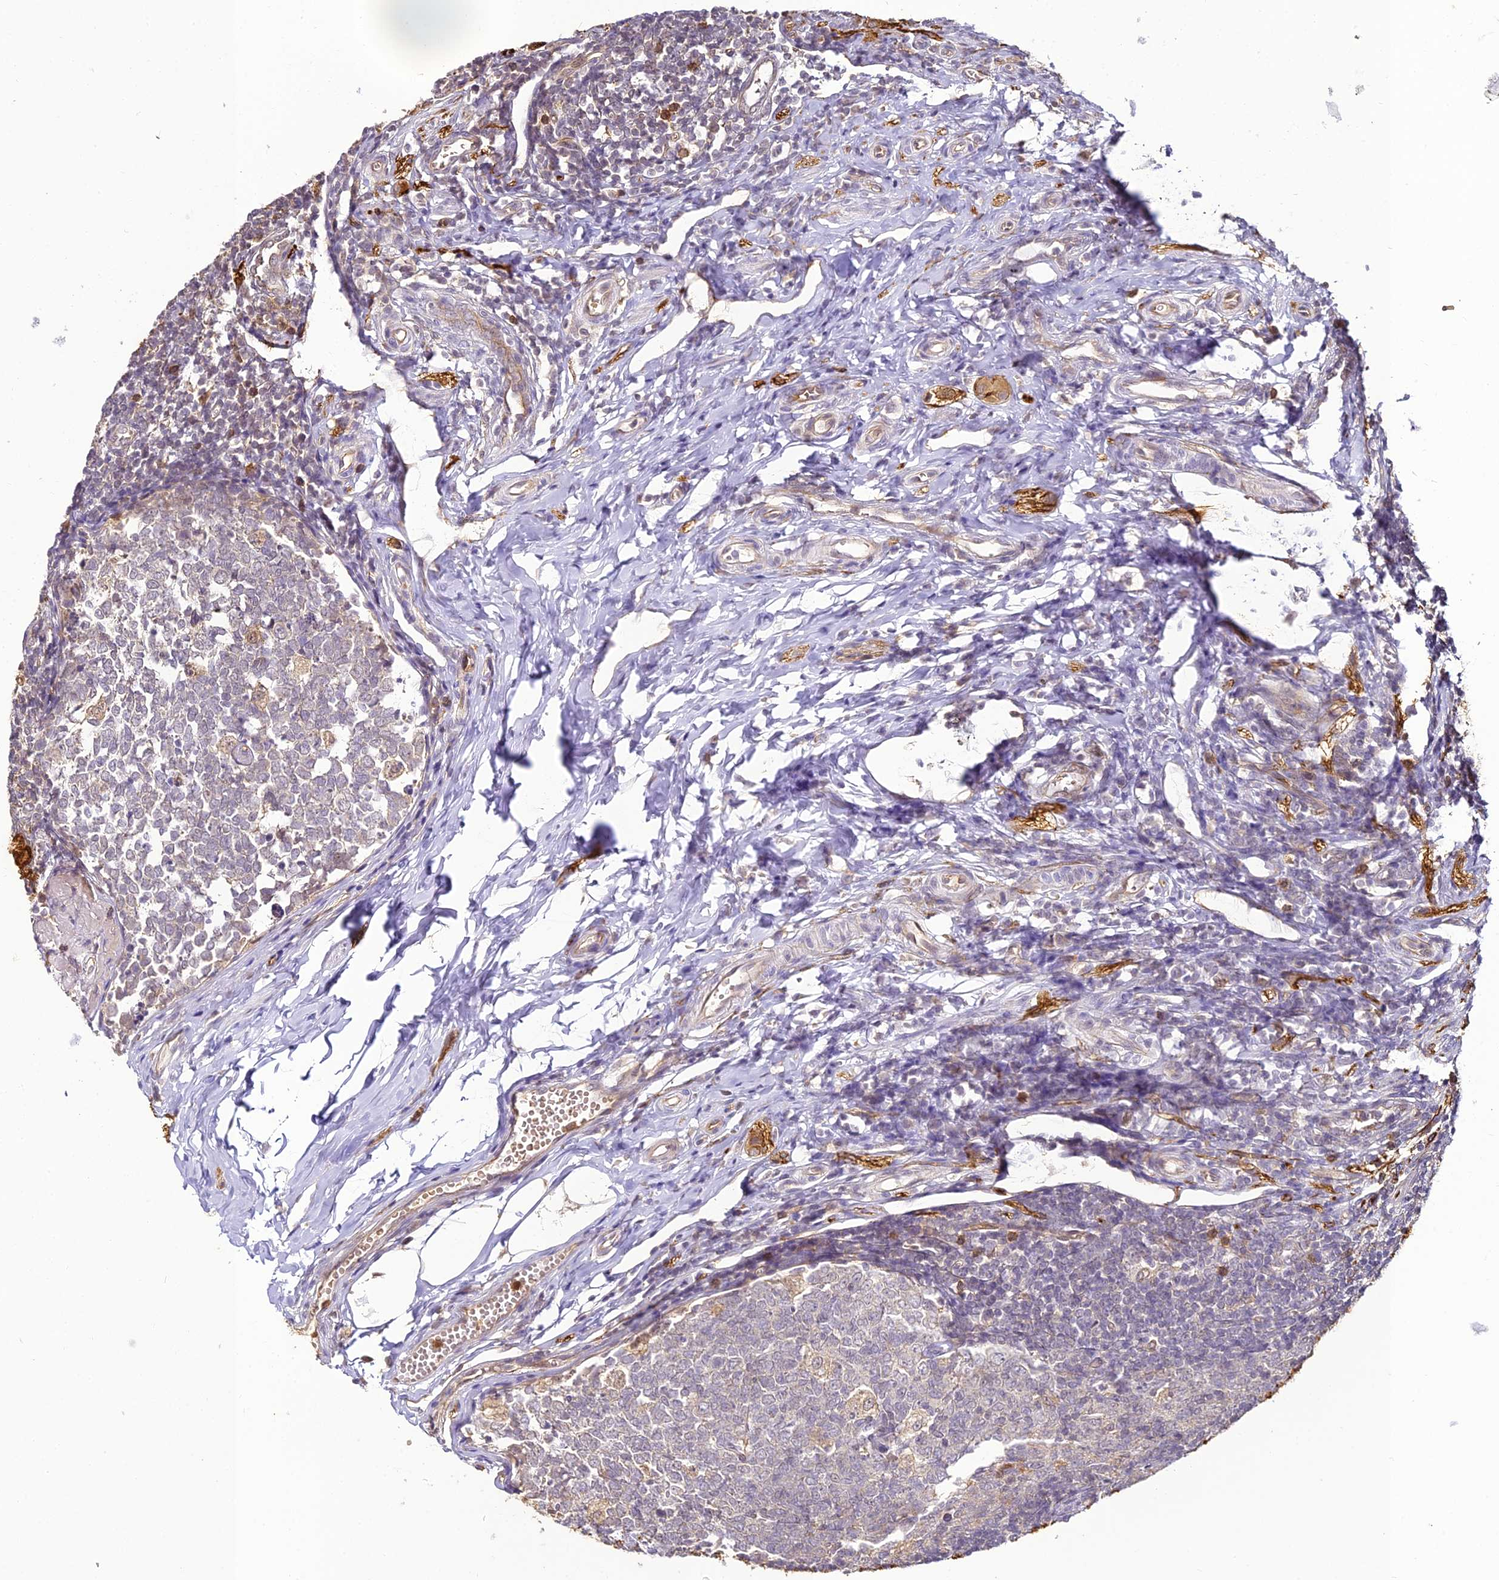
{"staining": {"intensity": "strong", "quantity": "25%-75%", "location": "cytoplasmic/membranous"}, "tissue": "appendix", "cell_type": "Glandular cells", "image_type": "normal", "snomed": [{"axis": "morphology", "description": "Normal tissue, NOS"}, {"axis": "topography", "description": "Appendix"}], "caption": "High-magnification brightfield microscopy of unremarkable appendix stained with DAB (3,3'-diaminobenzidine) (brown) and counterstained with hematoxylin (blue). glandular cells exhibit strong cytoplasmic/membranous staining is identified in about25%-75% of cells.", "gene": "BCDIN3D", "patient": {"sex": "male", "age": 14}}